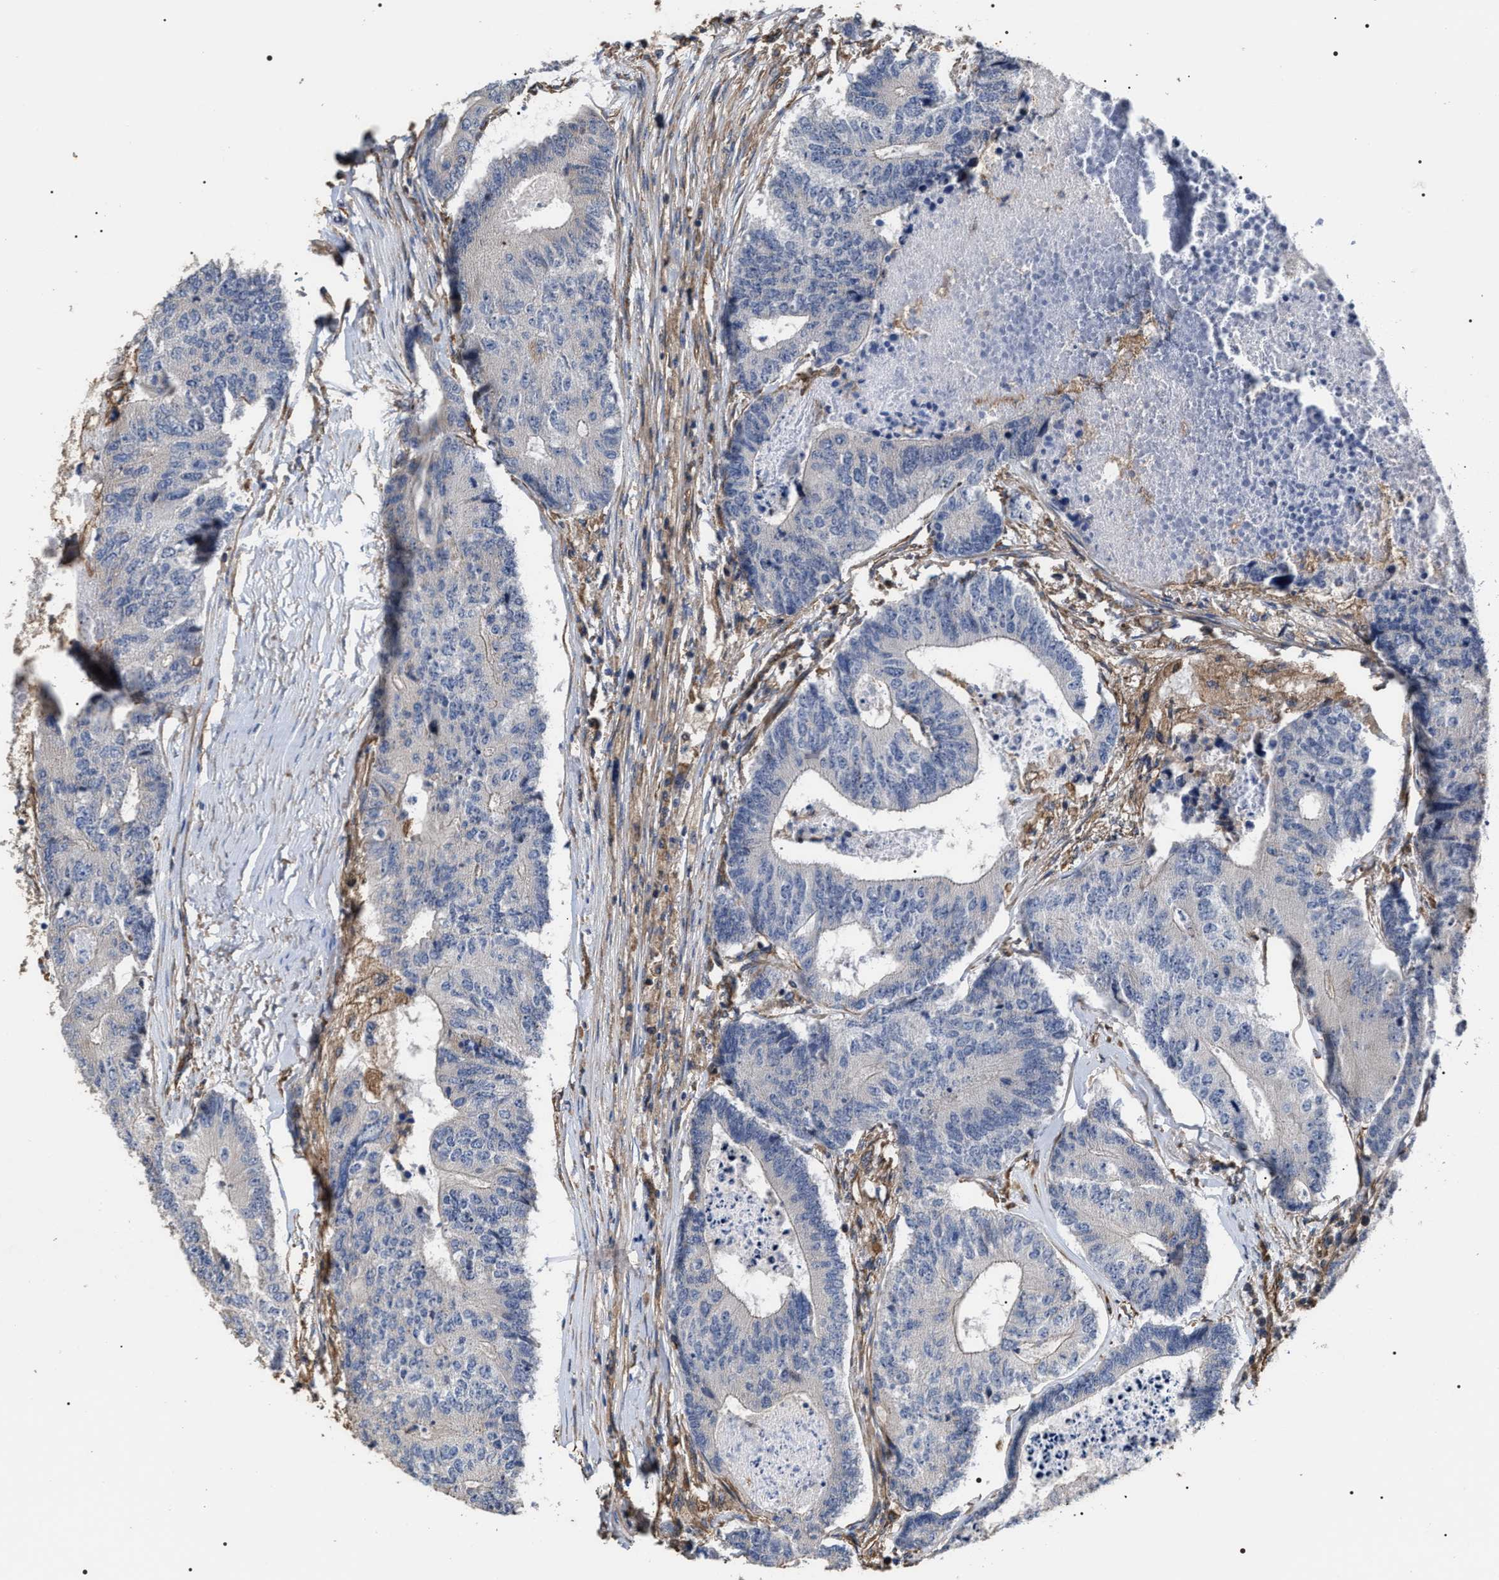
{"staining": {"intensity": "negative", "quantity": "none", "location": "none"}, "tissue": "colorectal cancer", "cell_type": "Tumor cells", "image_type": "cancer", "snomed": [{"axis": "morphology", "description": "Adenocarcinoma, NOS"}, {"axis": "topography", "description": "Colon"}], "caption": "Tumor cells show no significant protein expression in adenocarcinoma (colorectal). (DAB immunohistochemistry (IHC) with hematoxylin counter stain).", "gene": "TSPAN33", "patient": {"sex": "female", "age": 67}}